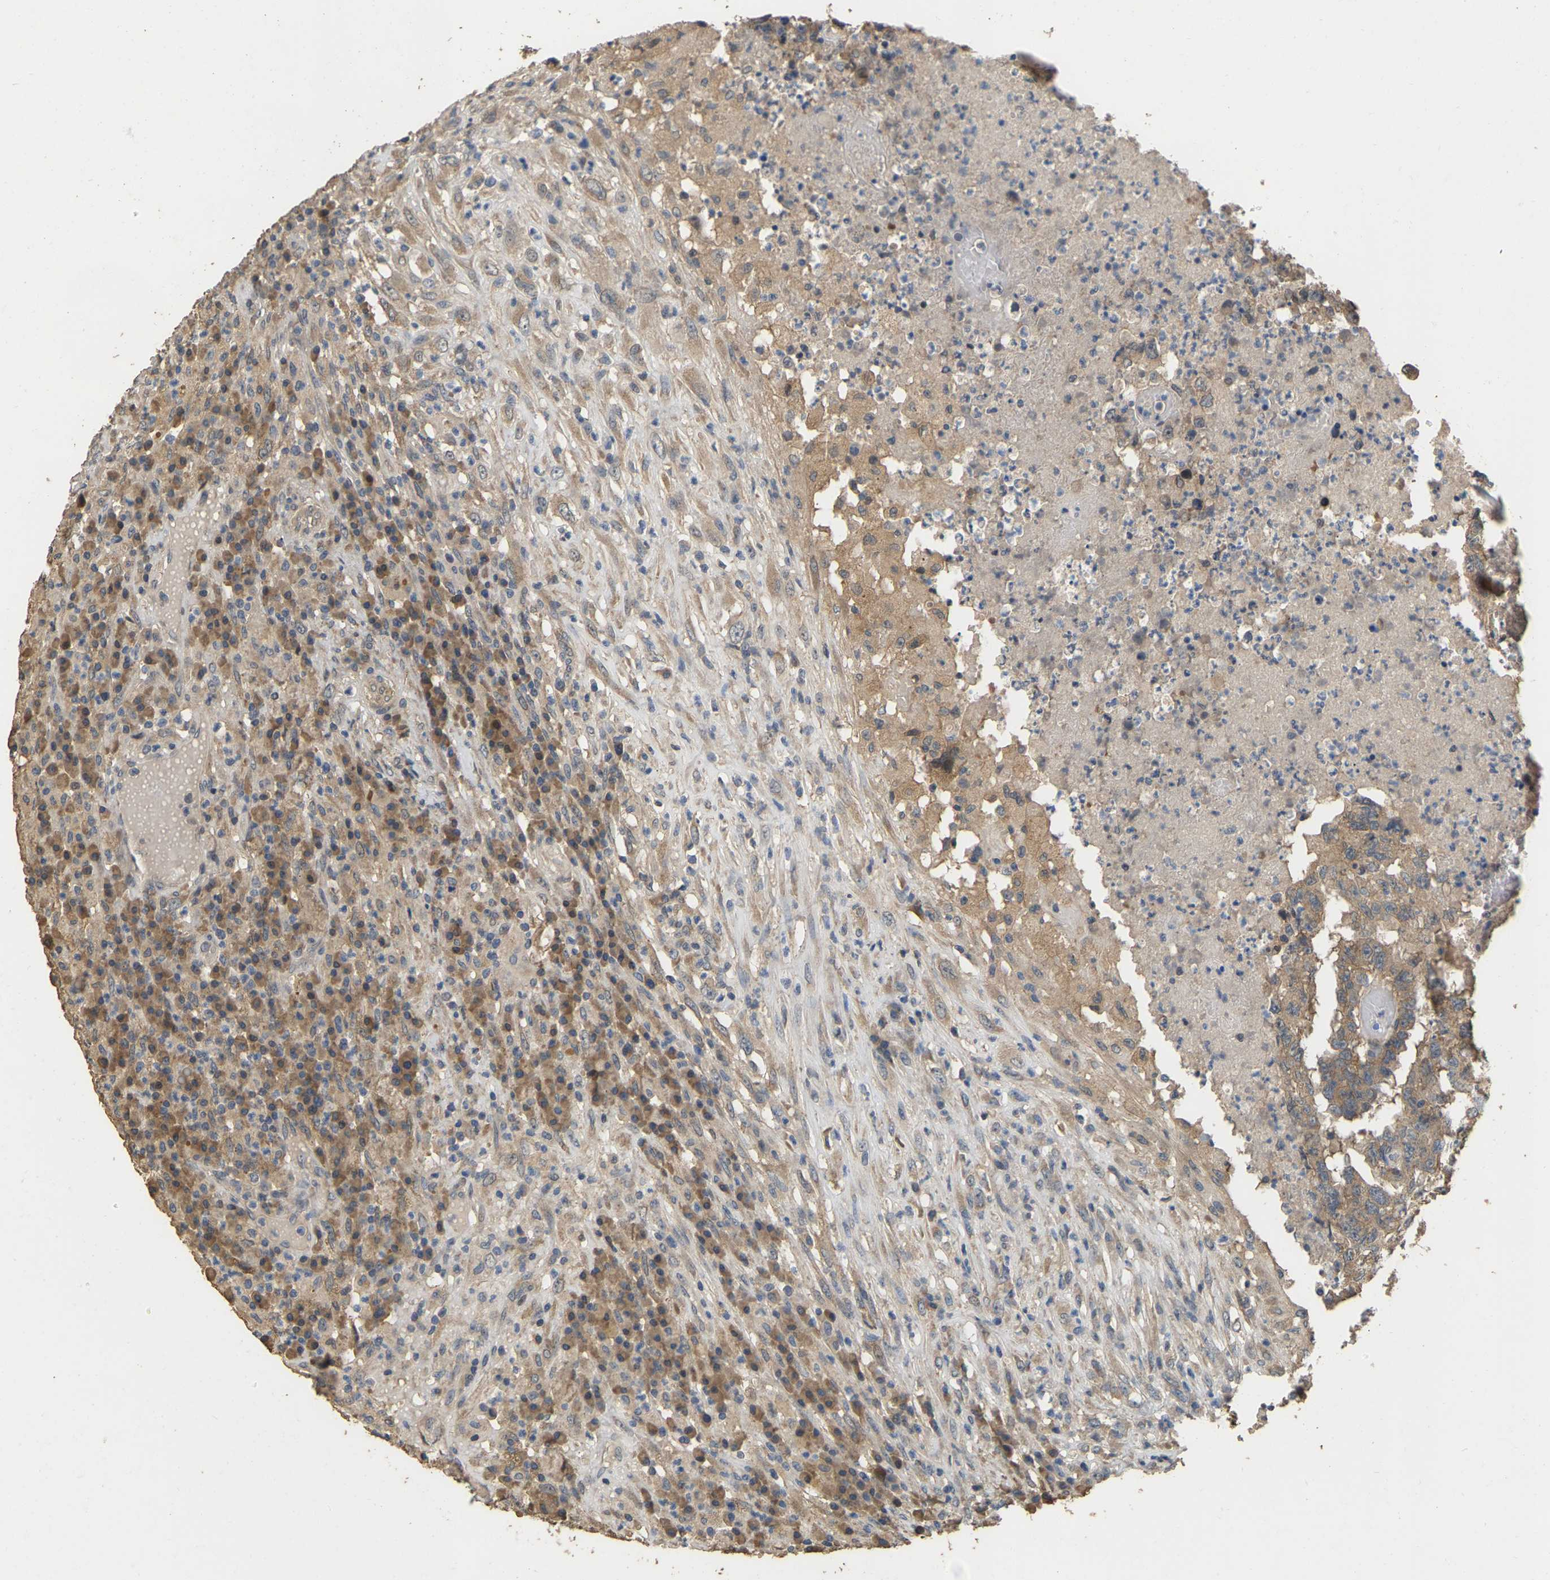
{"staining": {"intensity": "moderate", "quantity": ">75%", "location": "cytoplasmic/membranous"}, "tissue": "testis cancer", "cell_type": "Tumor cells", "image_type": "cancer", "snomed": [{"axis": "morphology", "description": "Necrosis, NOS"}, {"axis": "morphology", "description": "Carcinoma, Embryonal, NOS"}, {"axis": "topography", "description": "Testis"}], "caption": "Approximately >75% of tumor cells in human testis cancer exhibit moderate cytoplasmic/membranous protein positivity as visualized by brown immunohistochemical staining.", "gene": "NCS1", "patient": {"sex": "male", "age": 19}}